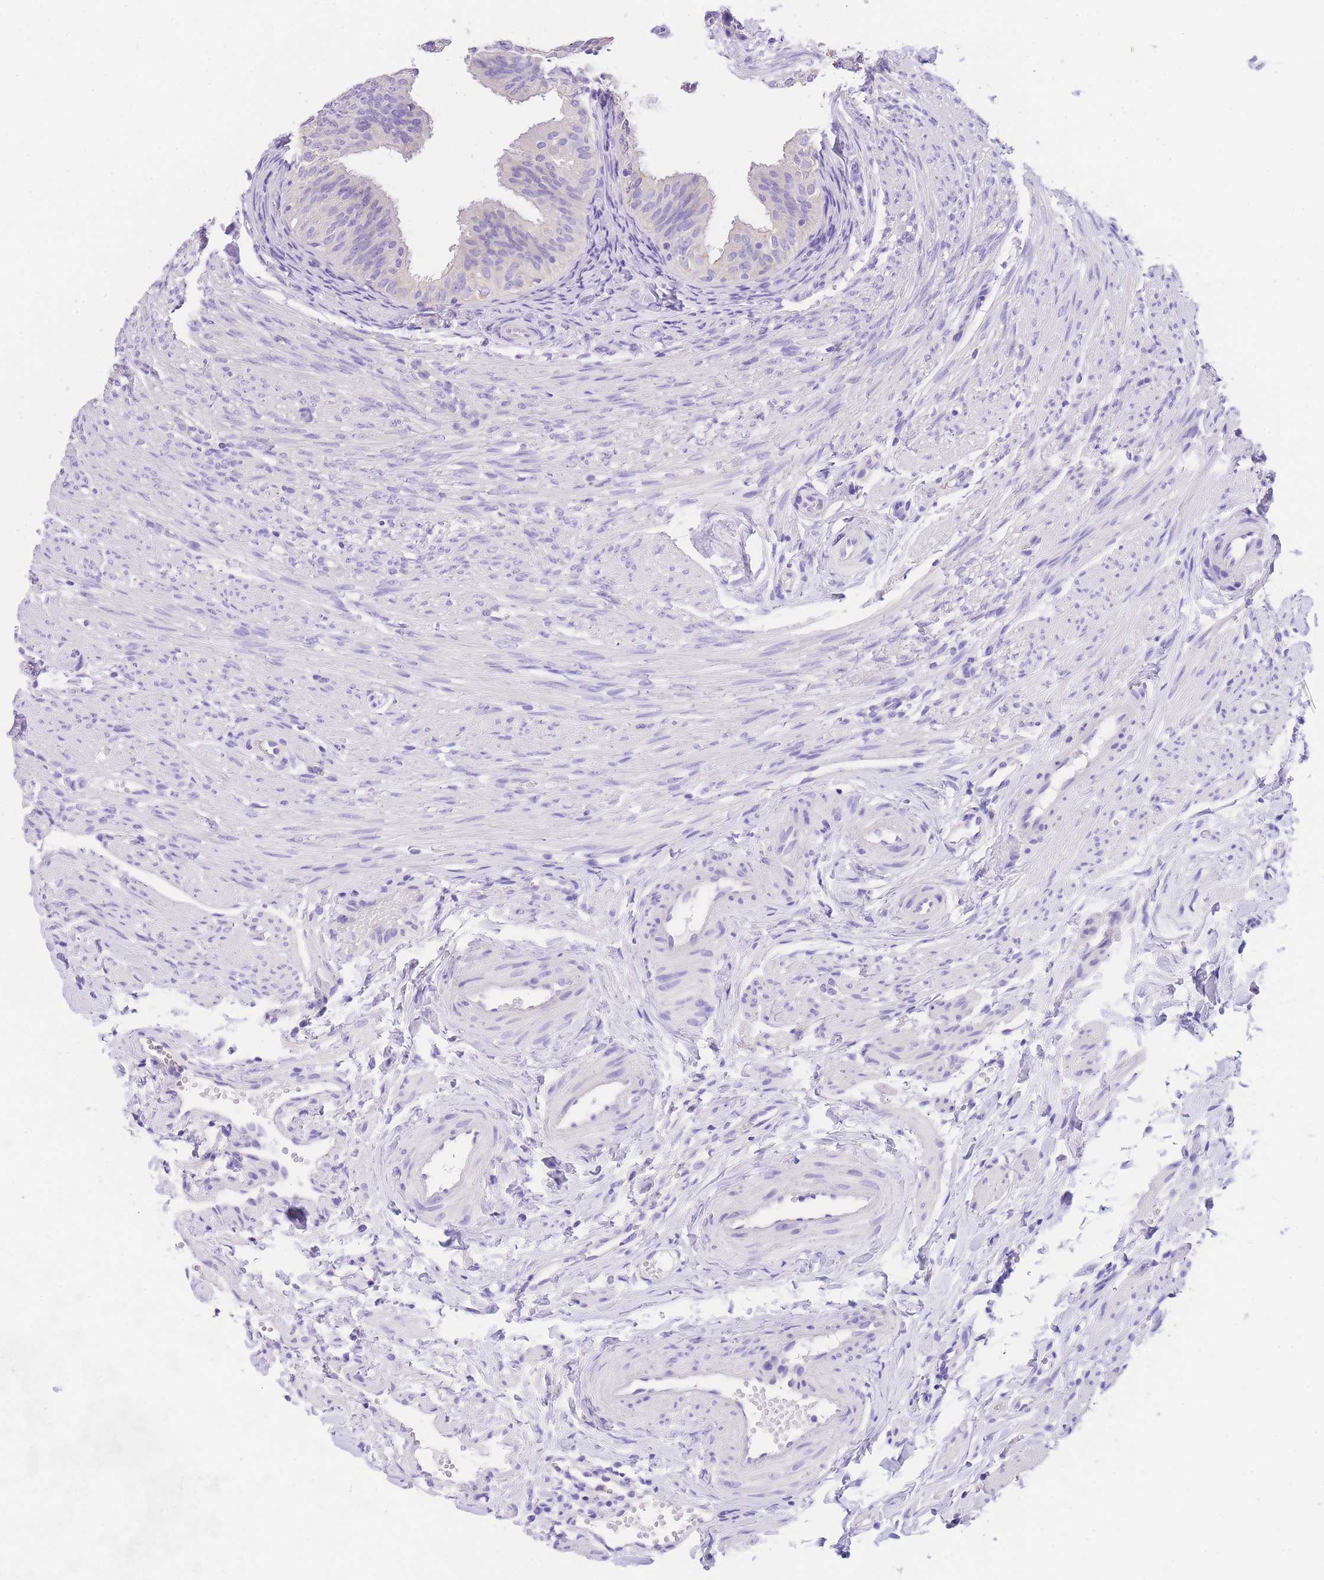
{"staining": {"intensity": "negative", "quantity": "none", "location": "none"}, "tissue": "fallopian tube", "cell_type": "Glandular cells", "image_type": "normal", "snomed": [{"axis": "morphology", "description": "Normal tissue, NOS"}, {"axis": "topography", "description": "Fallopian tube"}], "caption": "IHC photomicrograph of unremarkable fallopian tube: fallopian tube stained with DAB displays no significant protein positivity in glandular cells. (IHC, brightfield microscopy, high magnification).", "gene": "EPN2", "patient": {"sex": "female", "age": 35}}